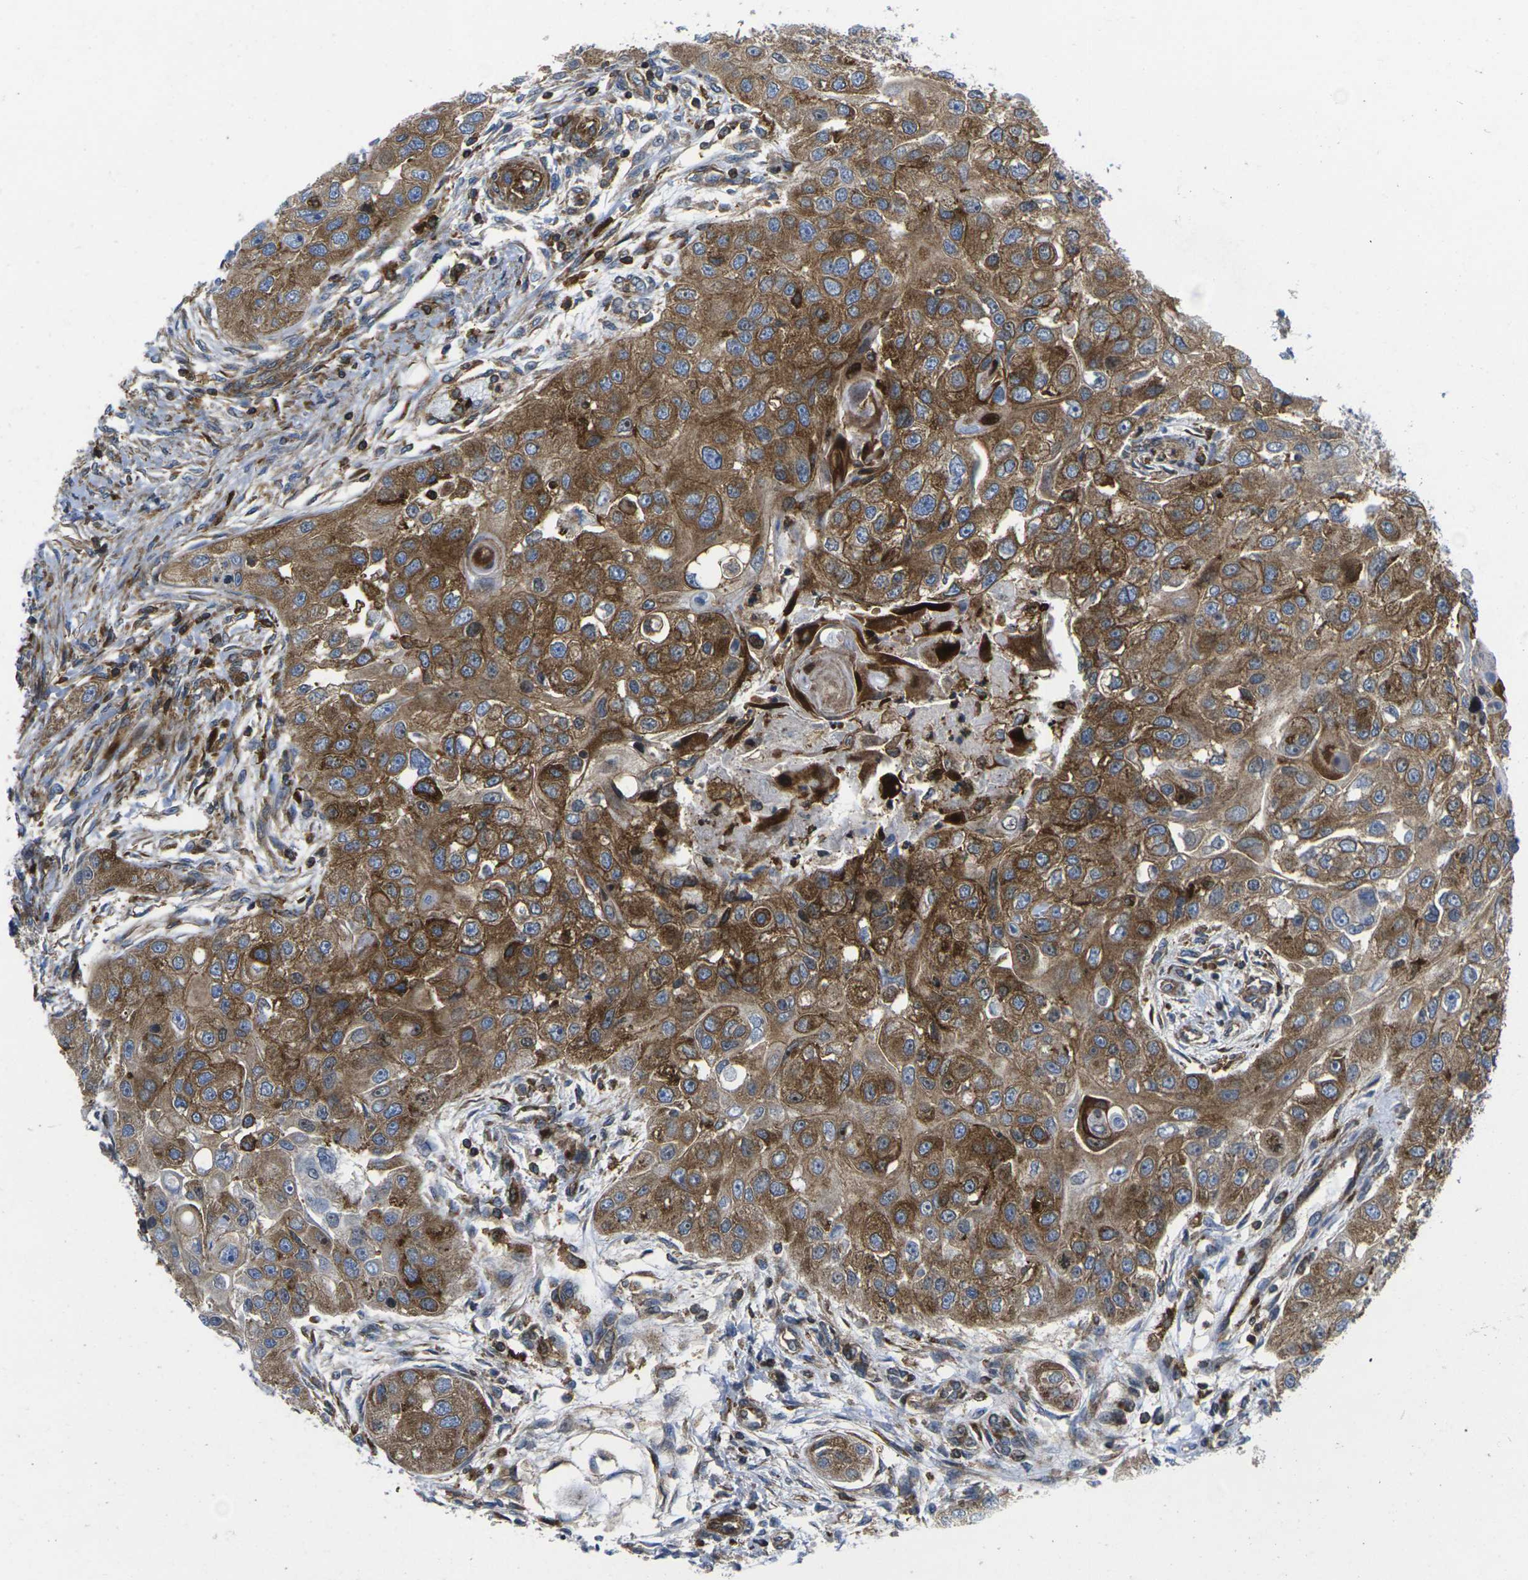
{"staining": {"intensity": "strong", "quantity": ">75%", "location": "cytoplasmic/membranous"}, "tissue": "head and neck cancer", "cell_type": "Tumor cells", "image_type": "cancer", "snomed": [{"axis": "morphology", "description": "Normal tissue, NOS"}, {"axis": "morphology", "description": "Squamous cell carcinoma, NOS"}, {"axis": "topography", "description": "Skeletal muscle"}, {"axis": "topography", "description": "Head-Neck"}], "caption": "Immunohistochemical staining of head and neck squamous cell carcinoma shows high levels of strong cytoplasmic/membranous protein staining in approximately >75% of tumor cells. (DAB IHC with brightfield microscopy, high magnification).", "gene": "IQGAP1", "patient": {"sex": "male", "age": 51}}